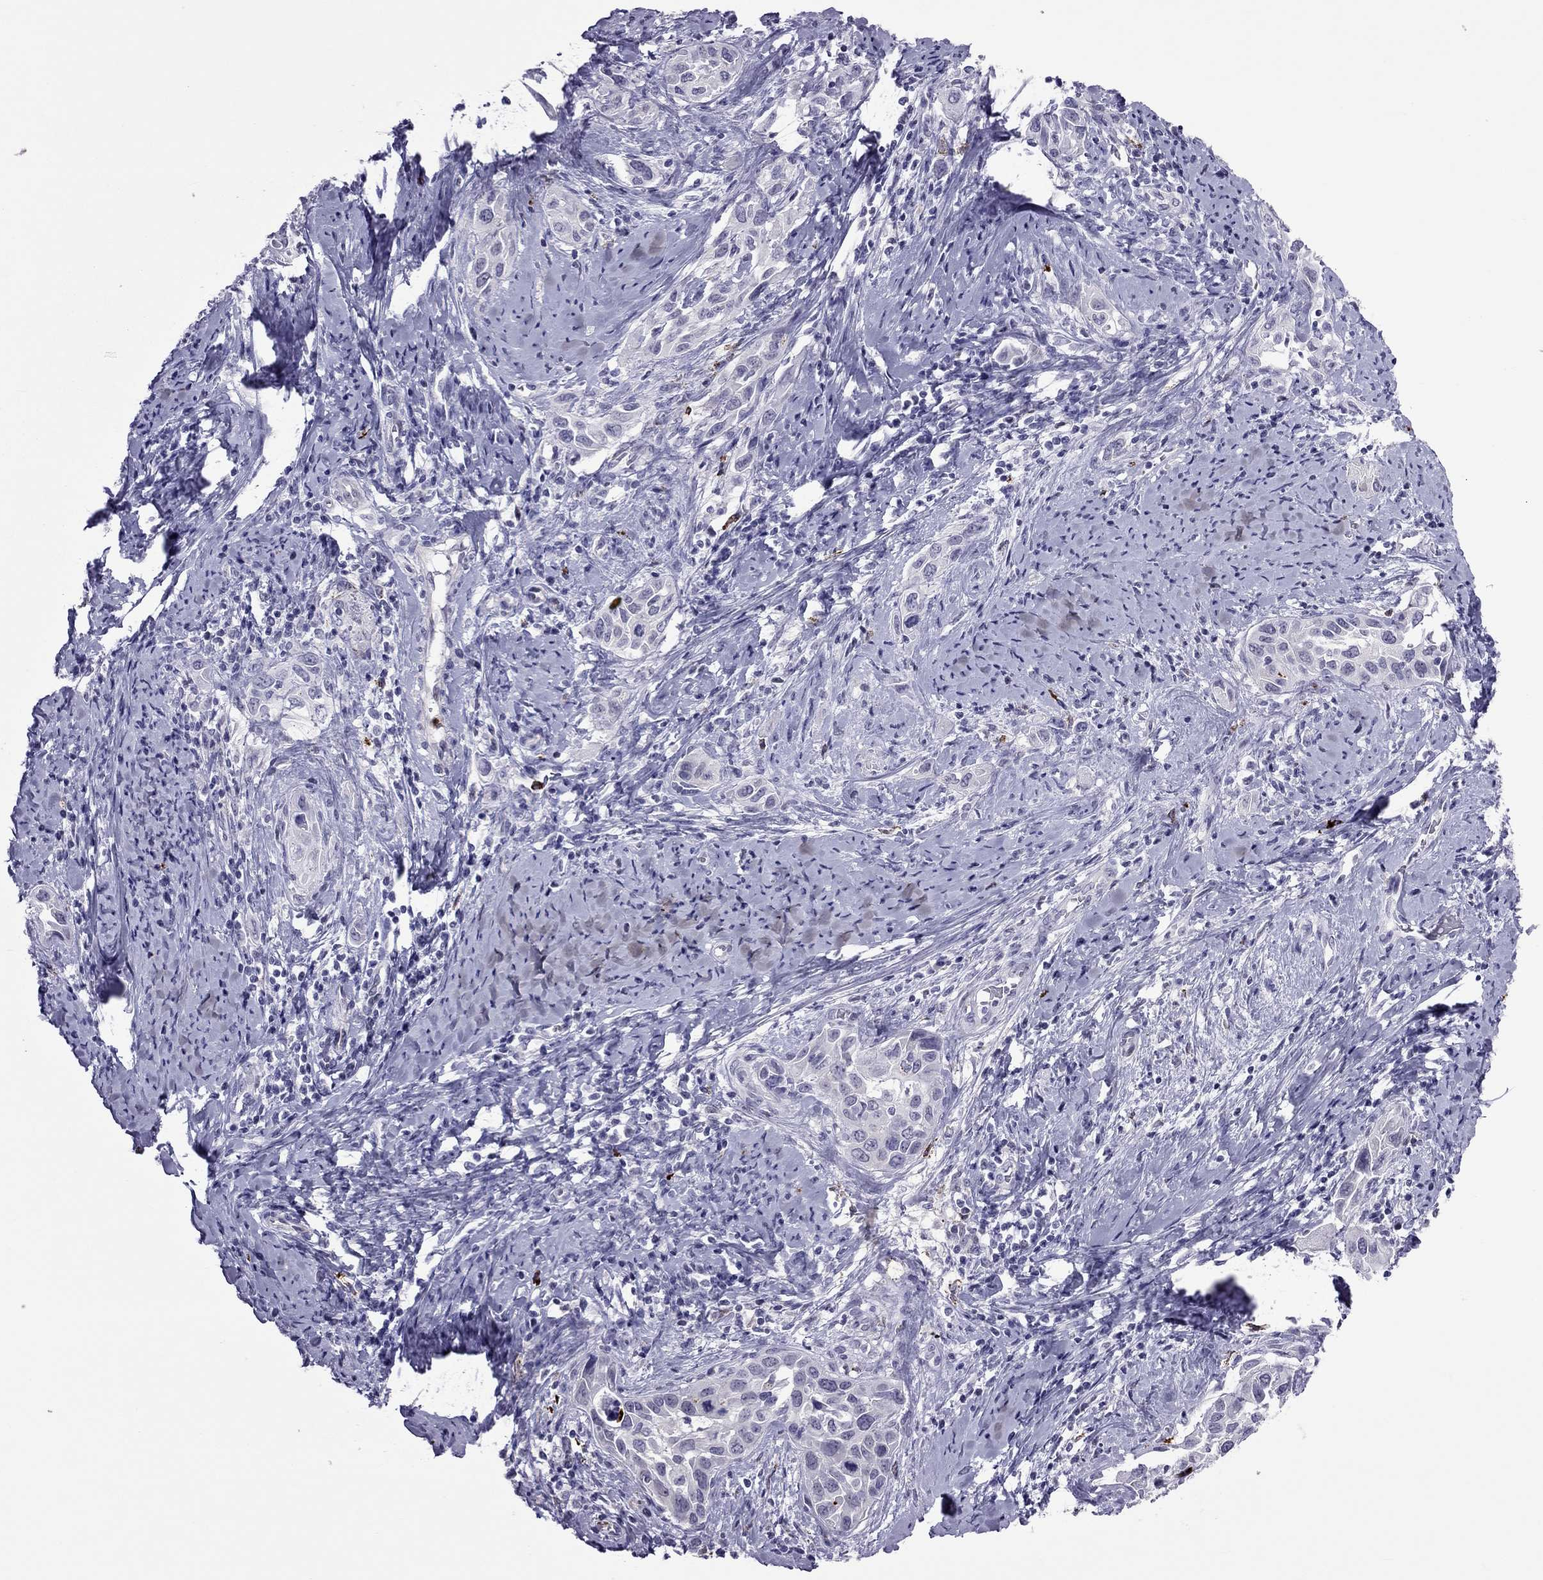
{"staining": {"intensity": "negative", "quantity": "none", "location": "none"}, "tissue": "cervical cancer", "cell_type": "Tumor cells", "image_type": "cancer", "snomed": [{"axis": "morphology", "description": "Squamous cell carcinoma, NOS"}, {"axis": "topography", "description": "Cervix"}], "caption": "Immunohistochemical staining of human cervical cancer reveals no significant expression in tumor cells.", "gene": "CCL27", "patient": {"sex": "female", "age": 51}}